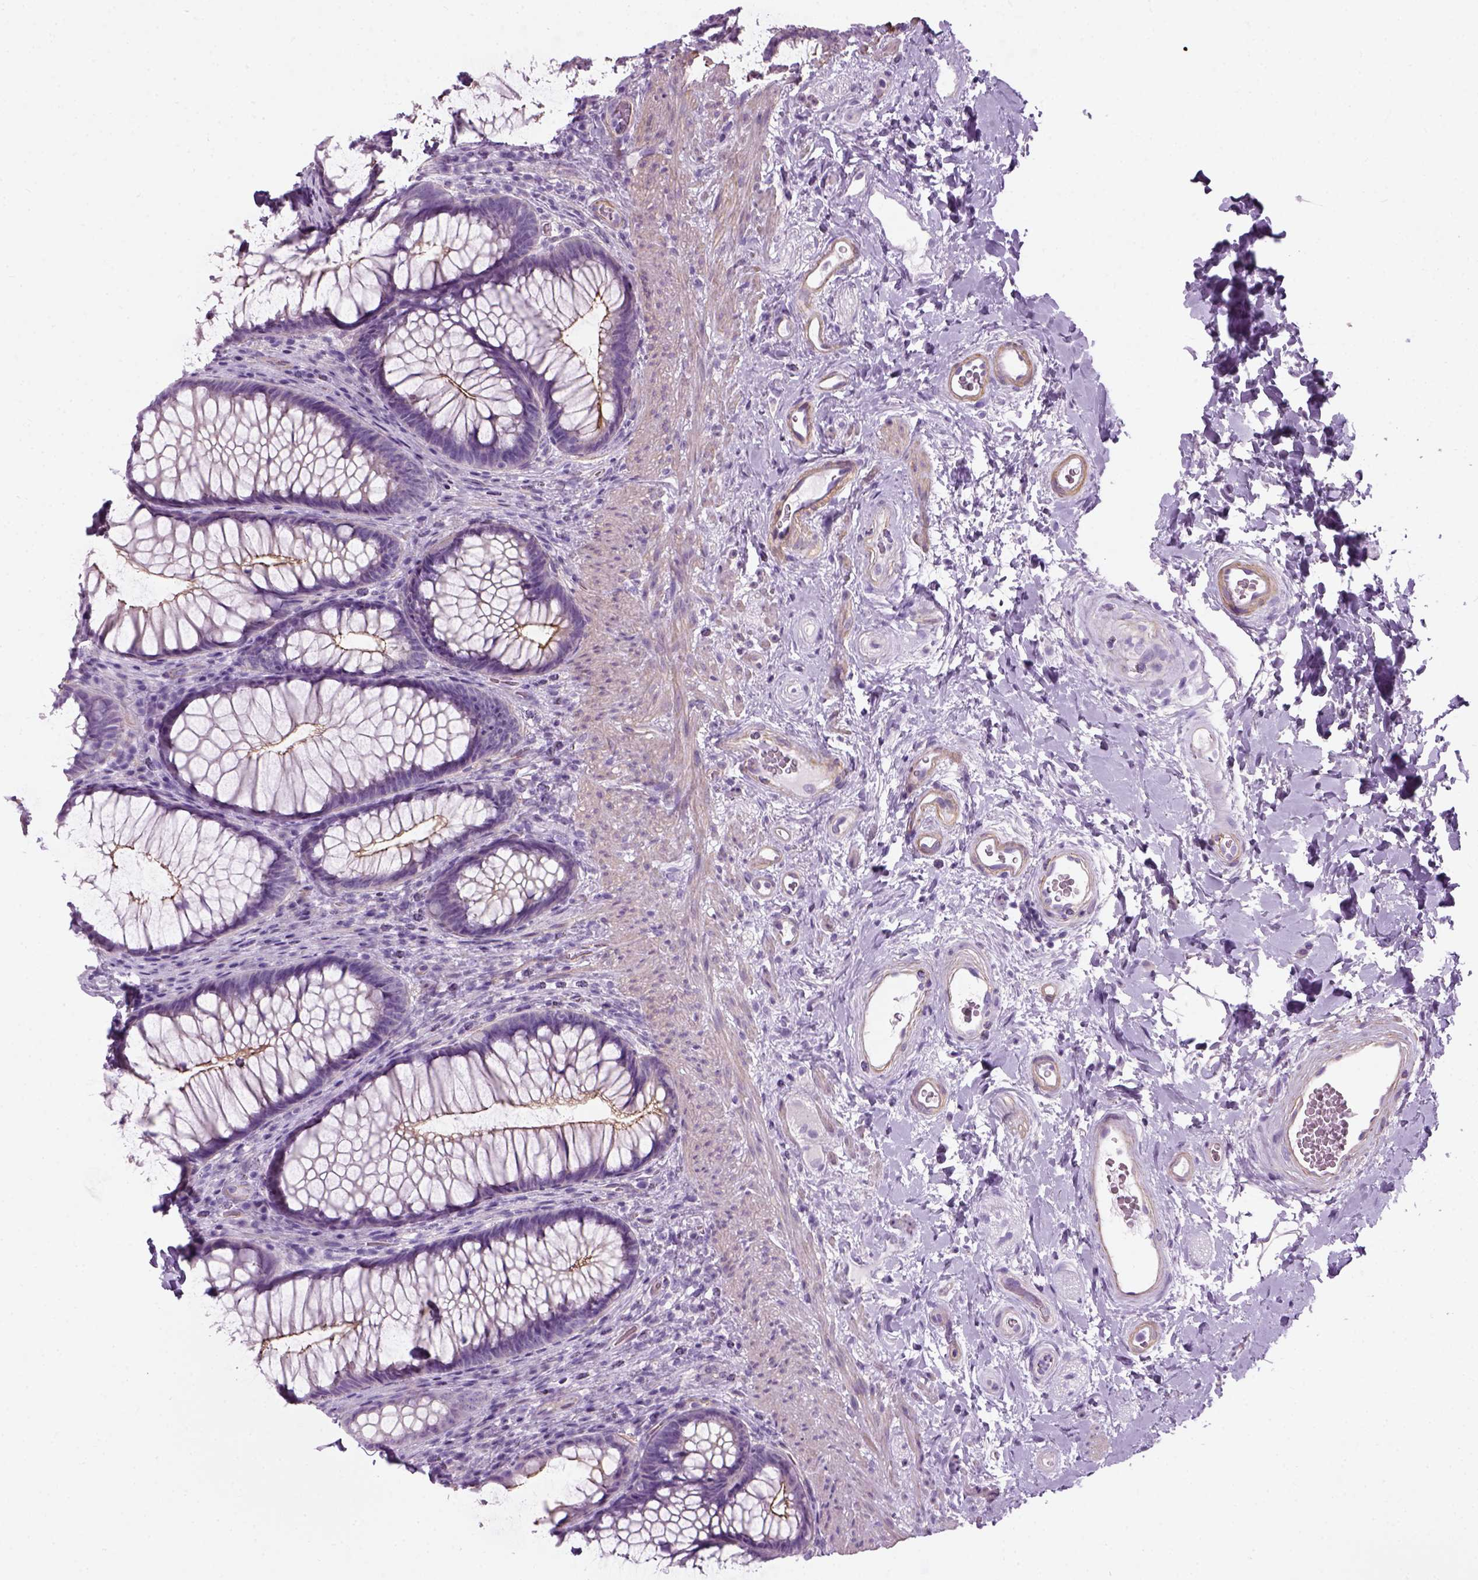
{"staining": {"intensity": "moderate", "quantity": "25%-75%", "location": "cytoplasmic/membranous"}, "tissue": "rectum", "cell_type": "Glandular cells", "image_type": "normal", "snomed": [{"axis": "morphology", "description": "Normal tissue, NOS"}, {"axis": "topography", "description": "Smooth muscle"}, {"axis": "topography", "description": "Rectum"}], "caption": "Normal rectum demonstrates moderate cytoplasmic/membranous staining in approximately 25%-75% of glandular cells, visualized by immunohistochemistry.", "gene": "FAM161A", "patient": {"sex": "male", "age": 53}}